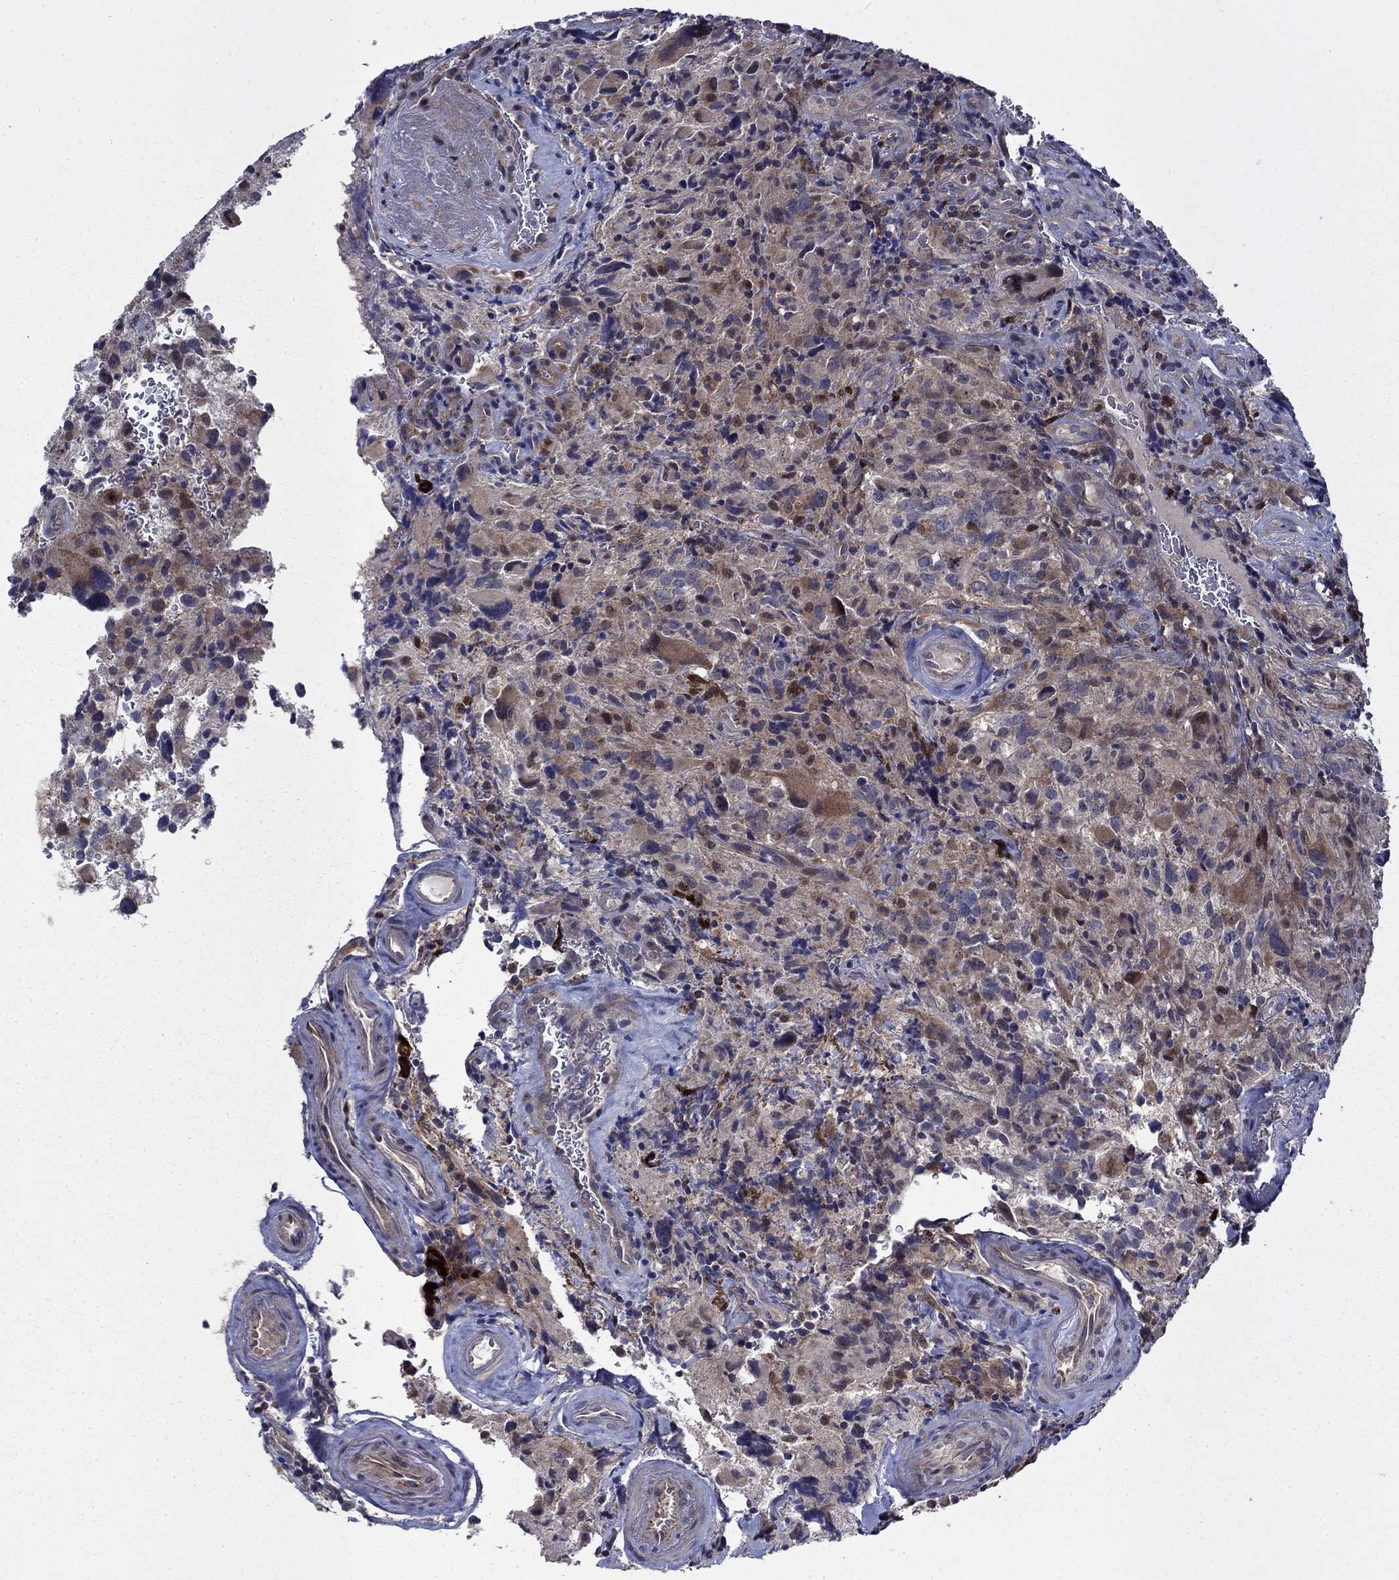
{"staining": {"intensity": "negative", "quantity": "none", "location": "none"}, "tissue": "glioma", "cell_type": "Tumor cells", "image_type": "cancer", "snomed": [{"axis": "morphology", "description": "Glioma, malignant, NOS"}, {"axis": "morphology", "description": "Glioma, malignant, High grade"}, {"axis": "topography", "description": "Brain"}], "caption": "Photomicrograph shows no significant protein positivity in tumor cells of glioma.", "gene": "TPMT", "patient": {"sex": "female", "age": 71}}